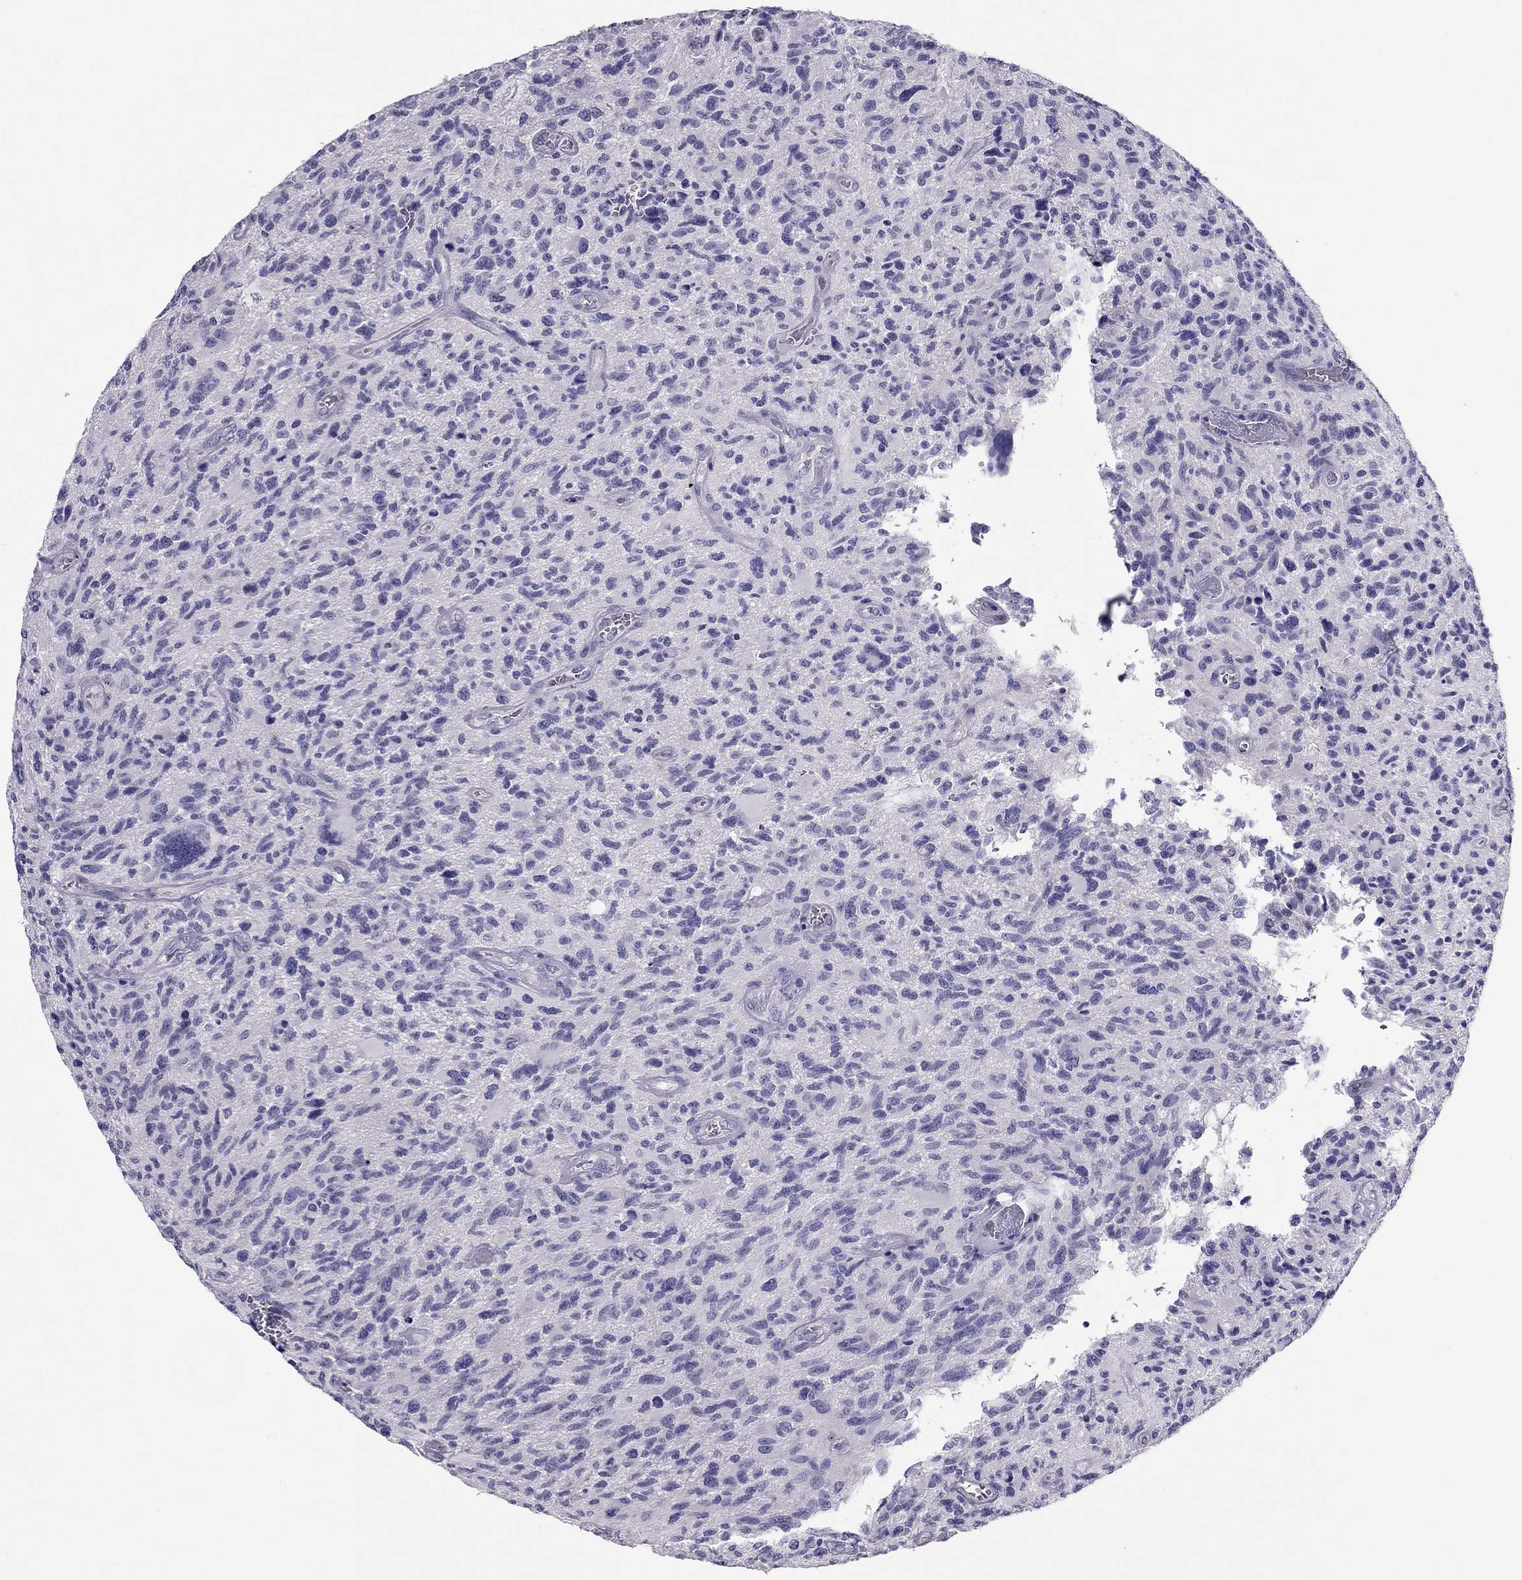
{"staining": {"intensity": "negative", "quantity": "none", "location": "none"}, "tissue": "glioma", "cell_type": "Tumor cells", "image_type": "cancer", "snomed": [{"axis": "morphology", "description": "Glioma, malignant, NOS"}, {"axis": "morphology", "description": "Glioma, malignant, High grade"}, {"axis": "topography", "description": "Brain"}], "caption": "IHC of human glioma (malignant) shows no staining in tumor cells. (DAB (3,3'-diaminobenzidine) IHC, high magnification).", "gene": "PDE6A", "patient": {"sex": "female", "age": 71}}